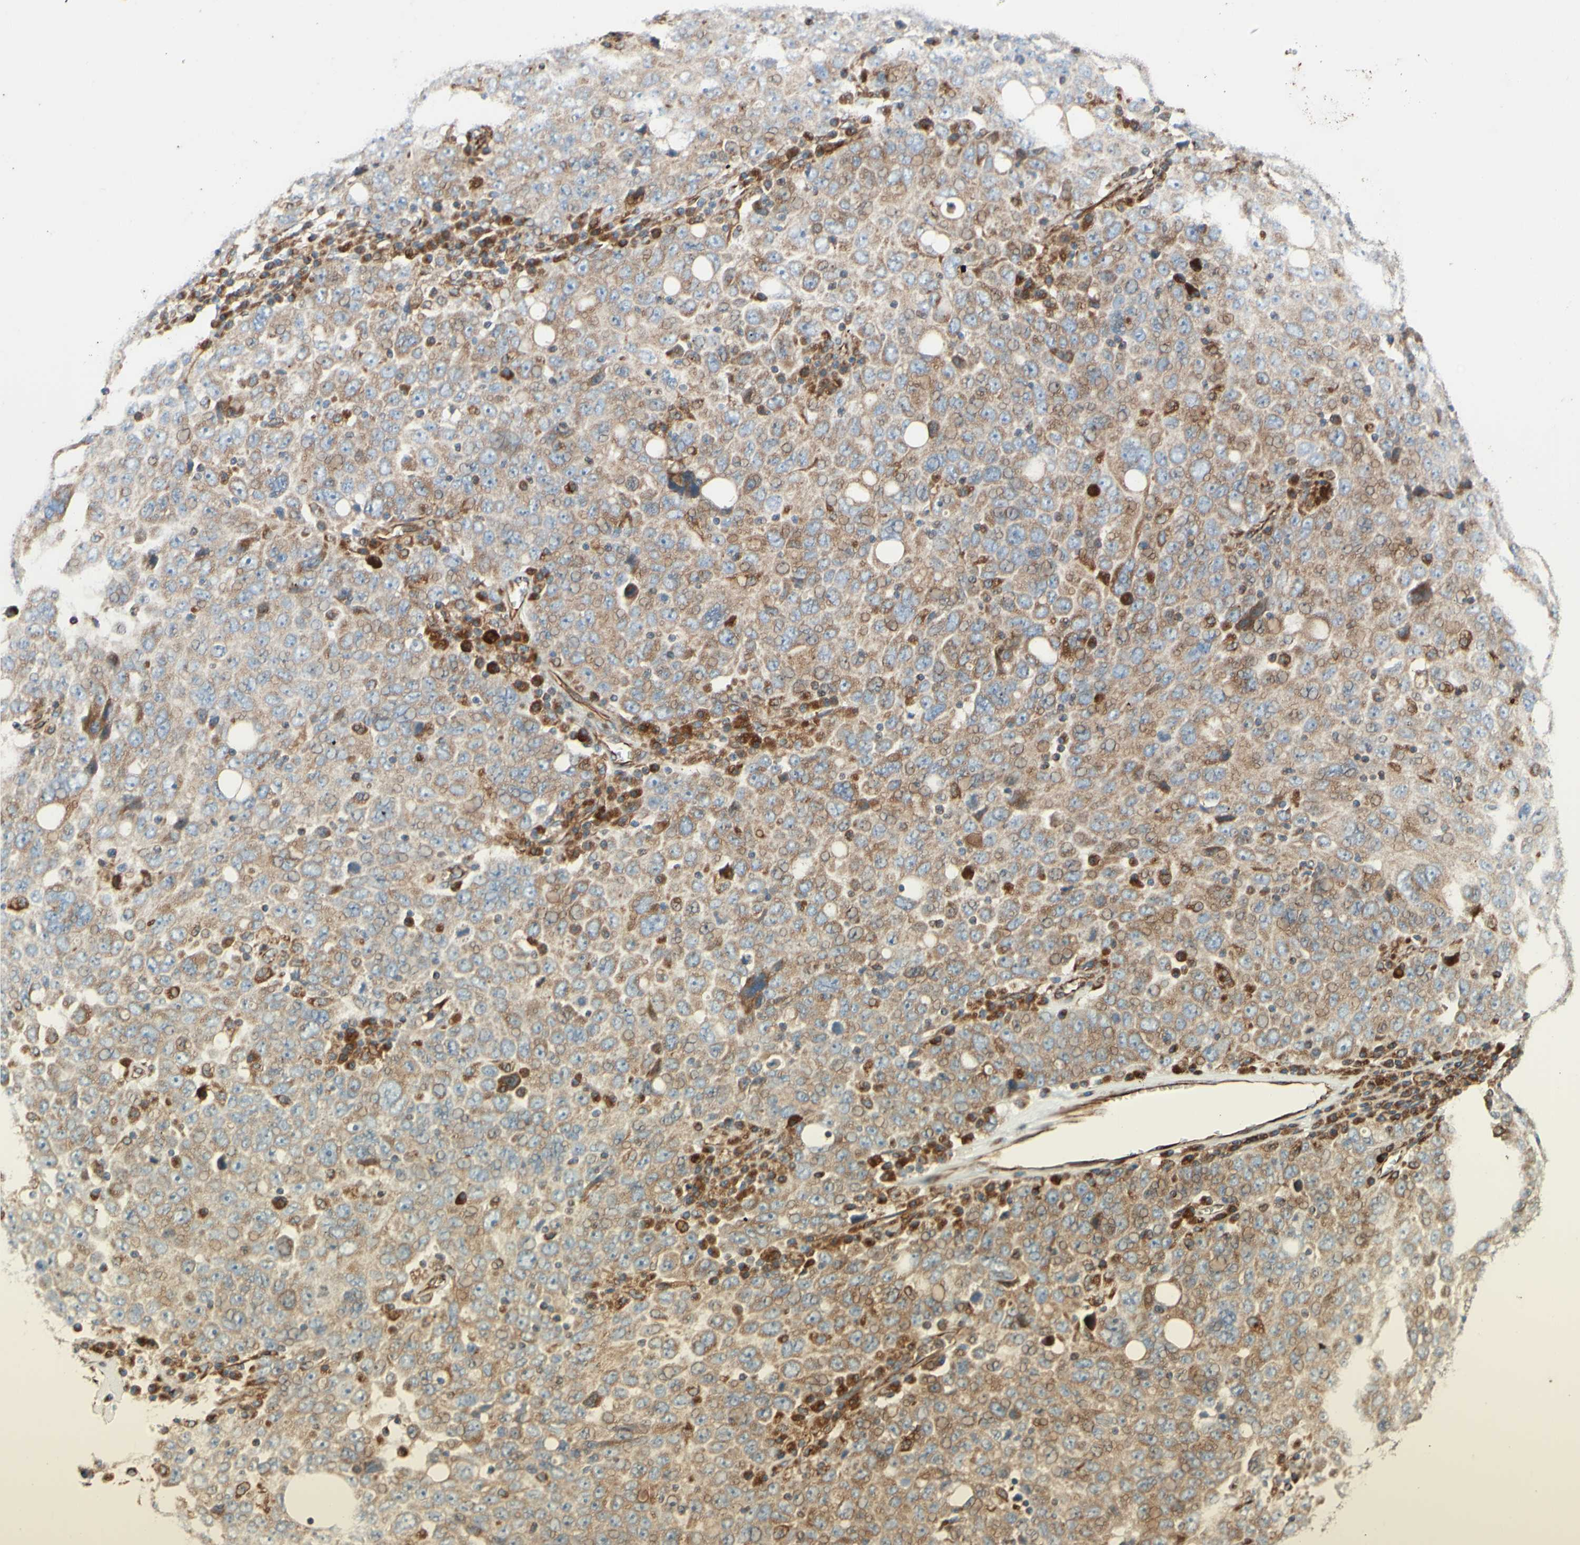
{"staining": {"intensity": "weak", "quantity": ">75%", "location": "cytoplasmic/membranous"}, "tissue": "ovarian cancer", "cell_type": "Tumor cells", "image_type": "cancer", "snomed": [{"axis": "morphology", "description": "Carcinoma, endometroid"}, {"axis": "topography", "description": "Ovary"}], "caption": "Protein staining shows weak cytoplasmic/membranous positivity in approximately >75% of tumor cells in ovarian endometroid carcinoma.", "gene": "C1orf43", "patient": {"sex": "female", "age": 62}}